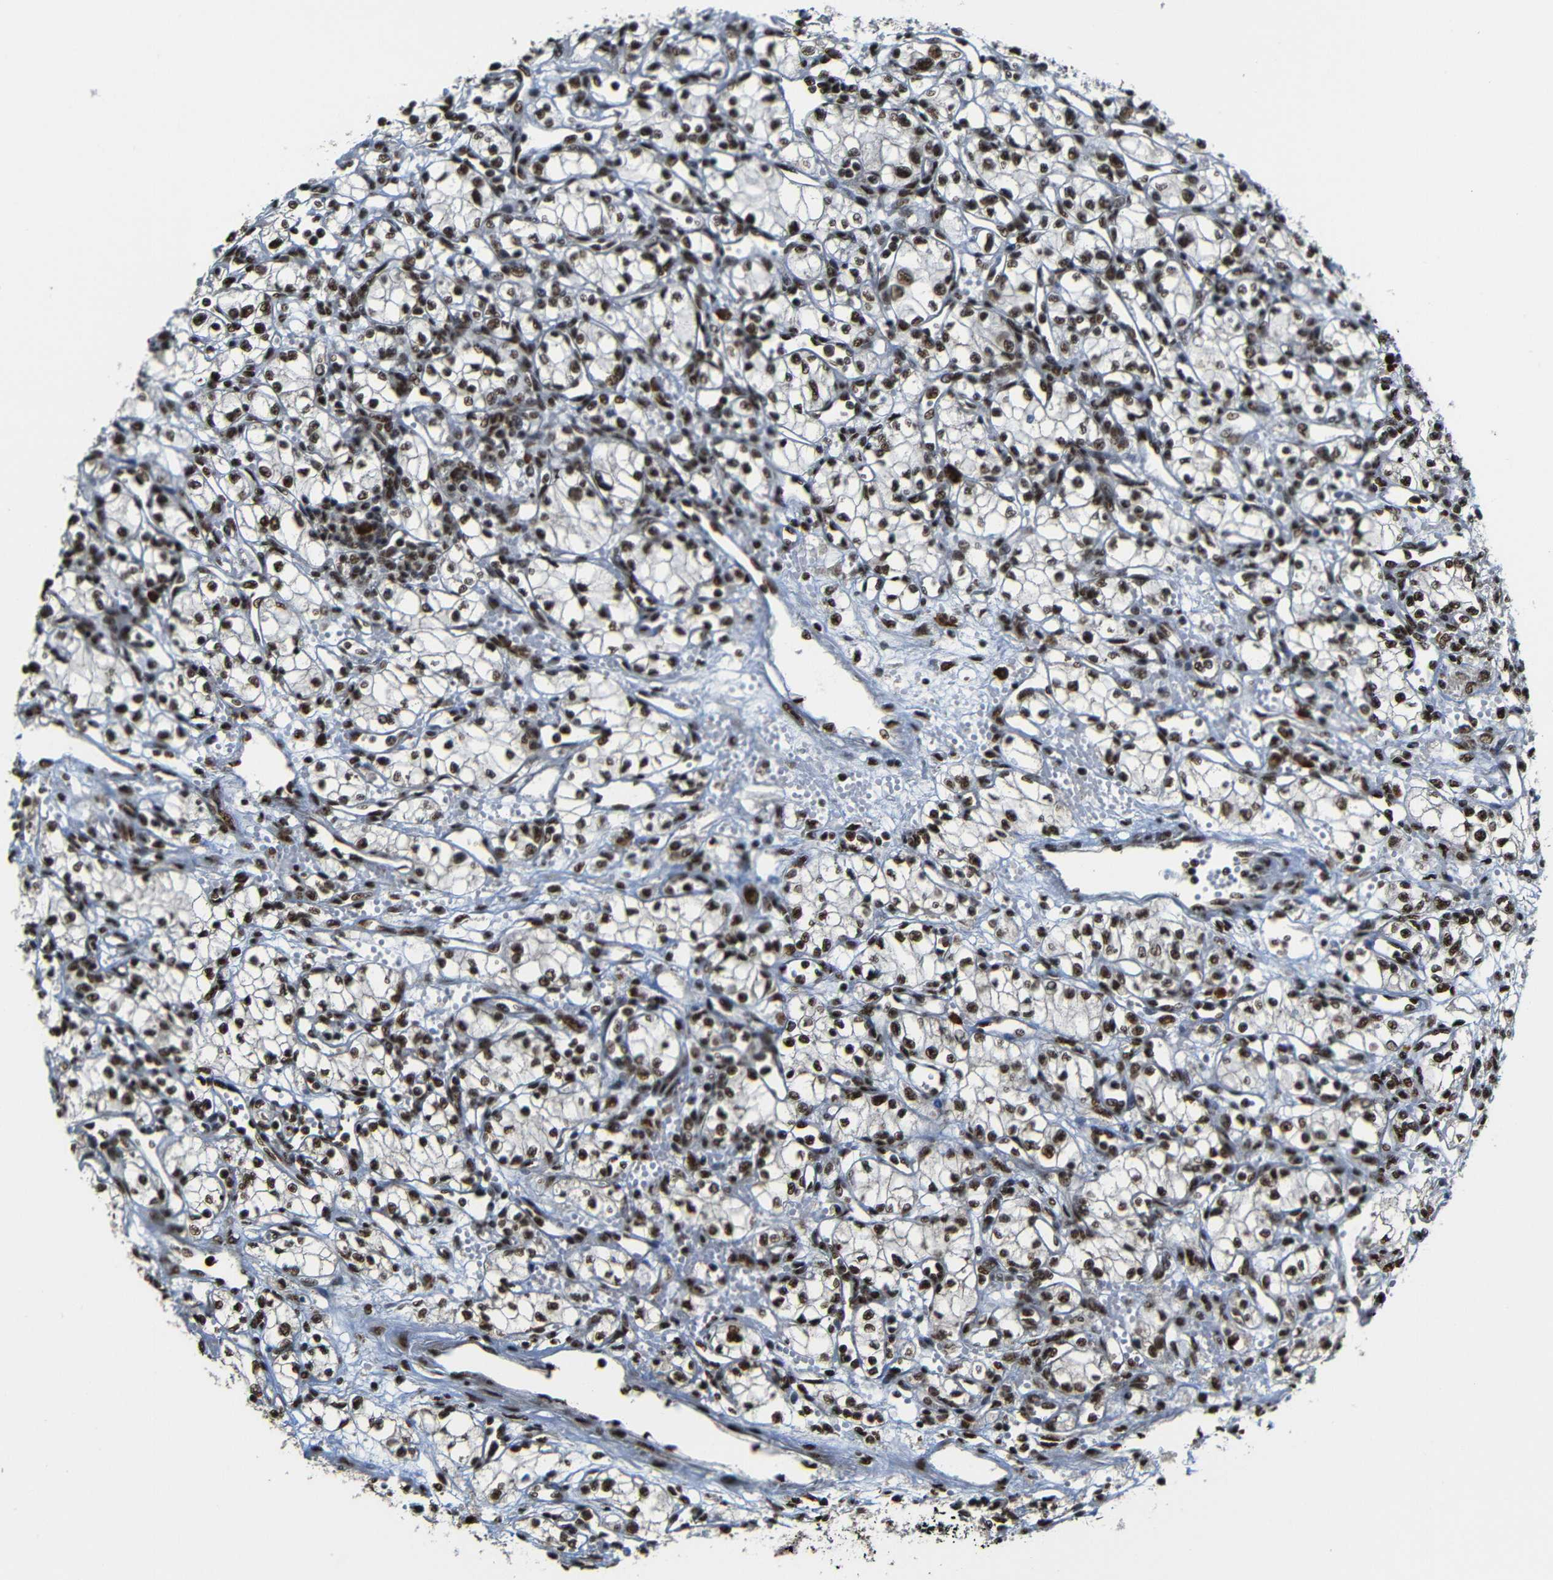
{"staining": {"intensity": "strong", "quantity": ">75%", "location": "nuclear"}, "tissue": "renal cancer", "cell_type": "Tumor cells", "image_type": "cancer", "snomed": [{"axis": "morphology", "description": "Normal tissue, NOS"}, {"axis": "morphology", "description": "Adenocarcinoma, NOS"}, {"axis": "topography", "description": "Kidney"}], "caption": "Protein expression analysis of renal cancer (adenocarcinoma) reveals strong nuclear staining in approximately >75% of tumor cells.", "gene": "TCF7L2", "patient": {"sex": "male", "age": 59}}